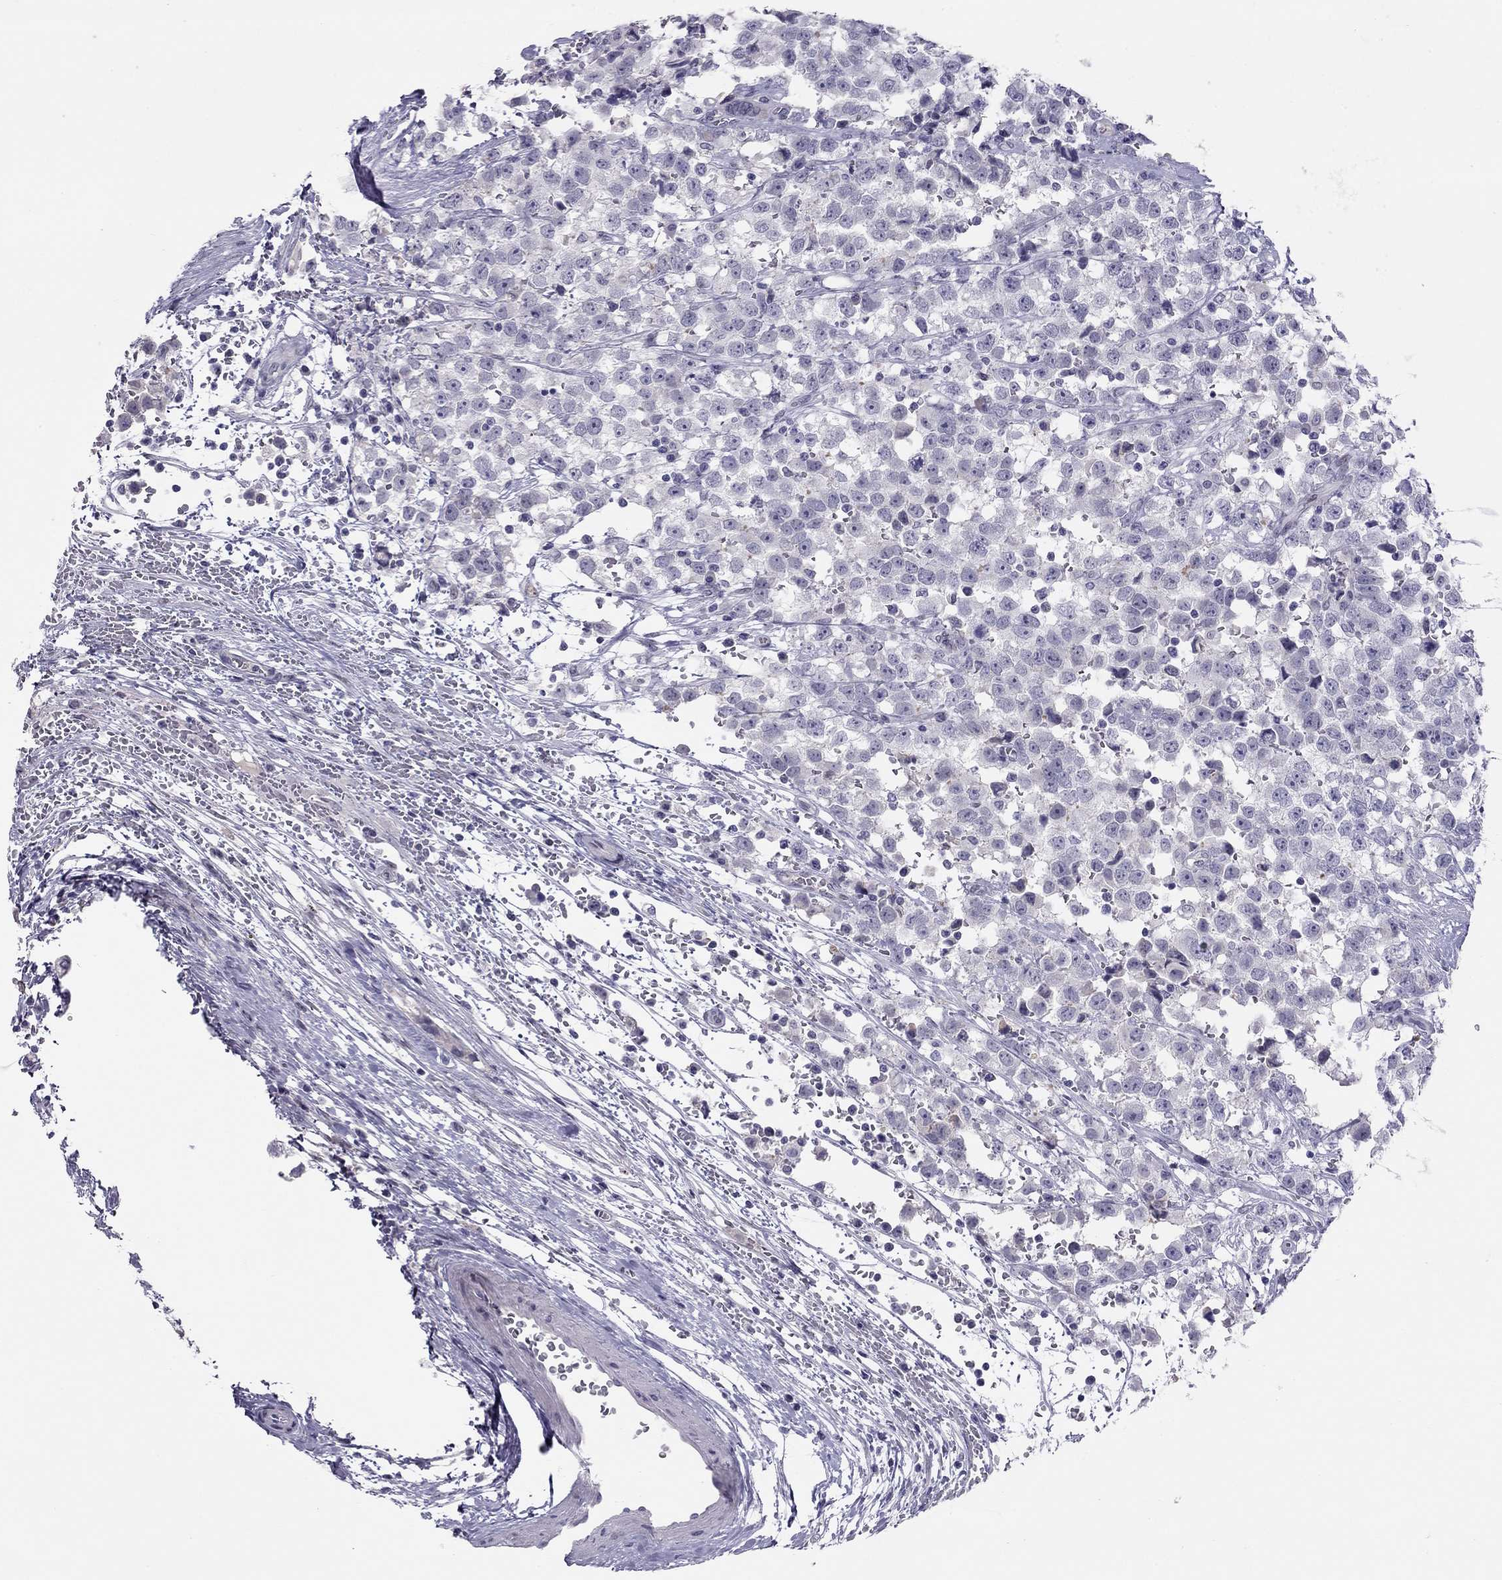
{"staining": {"intensity": "negative", "quantity": "none", "location": "none"}, "tissue": "testis cancer", "cell_type": "Tumor cells", "image_type": "cancer", "snomed": [{"axis": "morphology", "description": "Seminoma, NOS"}, {"axis": "topography", "description": "Testis"}], "caption": "This histopathology image is of seminoma (testis) stained with IHC to label a protein in brown with the nuclei are counter-stained blue. There is no expression in tumor cells.", "gene": "KCNV2", "patient": {"sex": "male", "age": 34}}